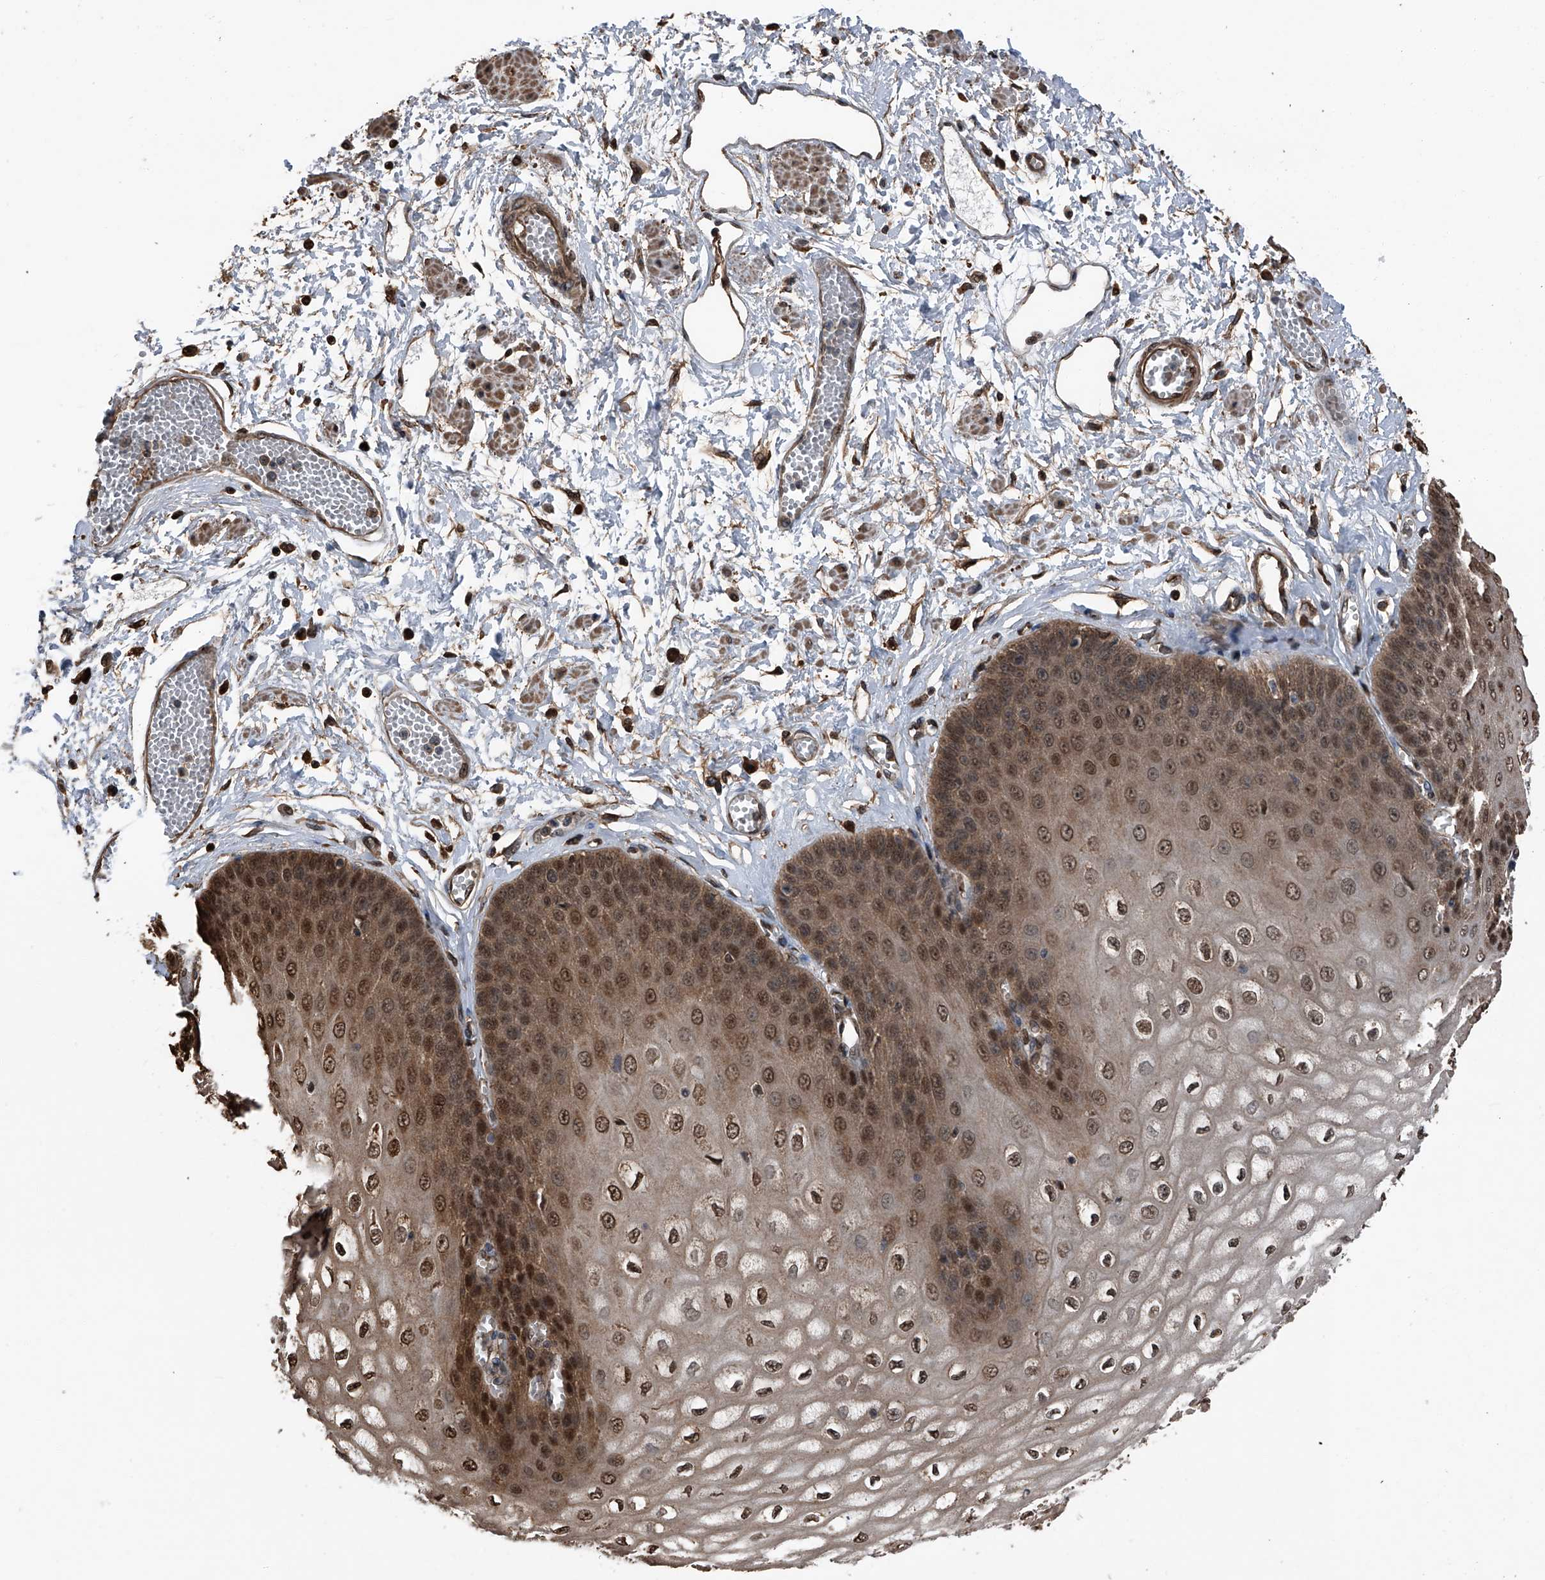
{"staining": {"intensity": "strong", "quantity": "25%-75%", "location": "cytoplasmic/membranous,nuclear"}, "tissue": "esophagus", "cell_type": "Squamous epithelial cells", "image_type": "normal", "snomed": [{"axis": "morphology", "description": "Normal tissue, NOS"}, {"axis": "topography", "description": "Esophagus"}], "caption": "An IHC micrograph of unremarkable tissue is shown. Protein staining in brown shows strong cytoplasmic/membranous,nuclear positivity in esophagus within squamous epithelial cells. (brown staining indicates protein expression, while blue staining denotes nuclei).", "gene": "KCNJ2", "patient": {"sex": "male", "age": 60}}